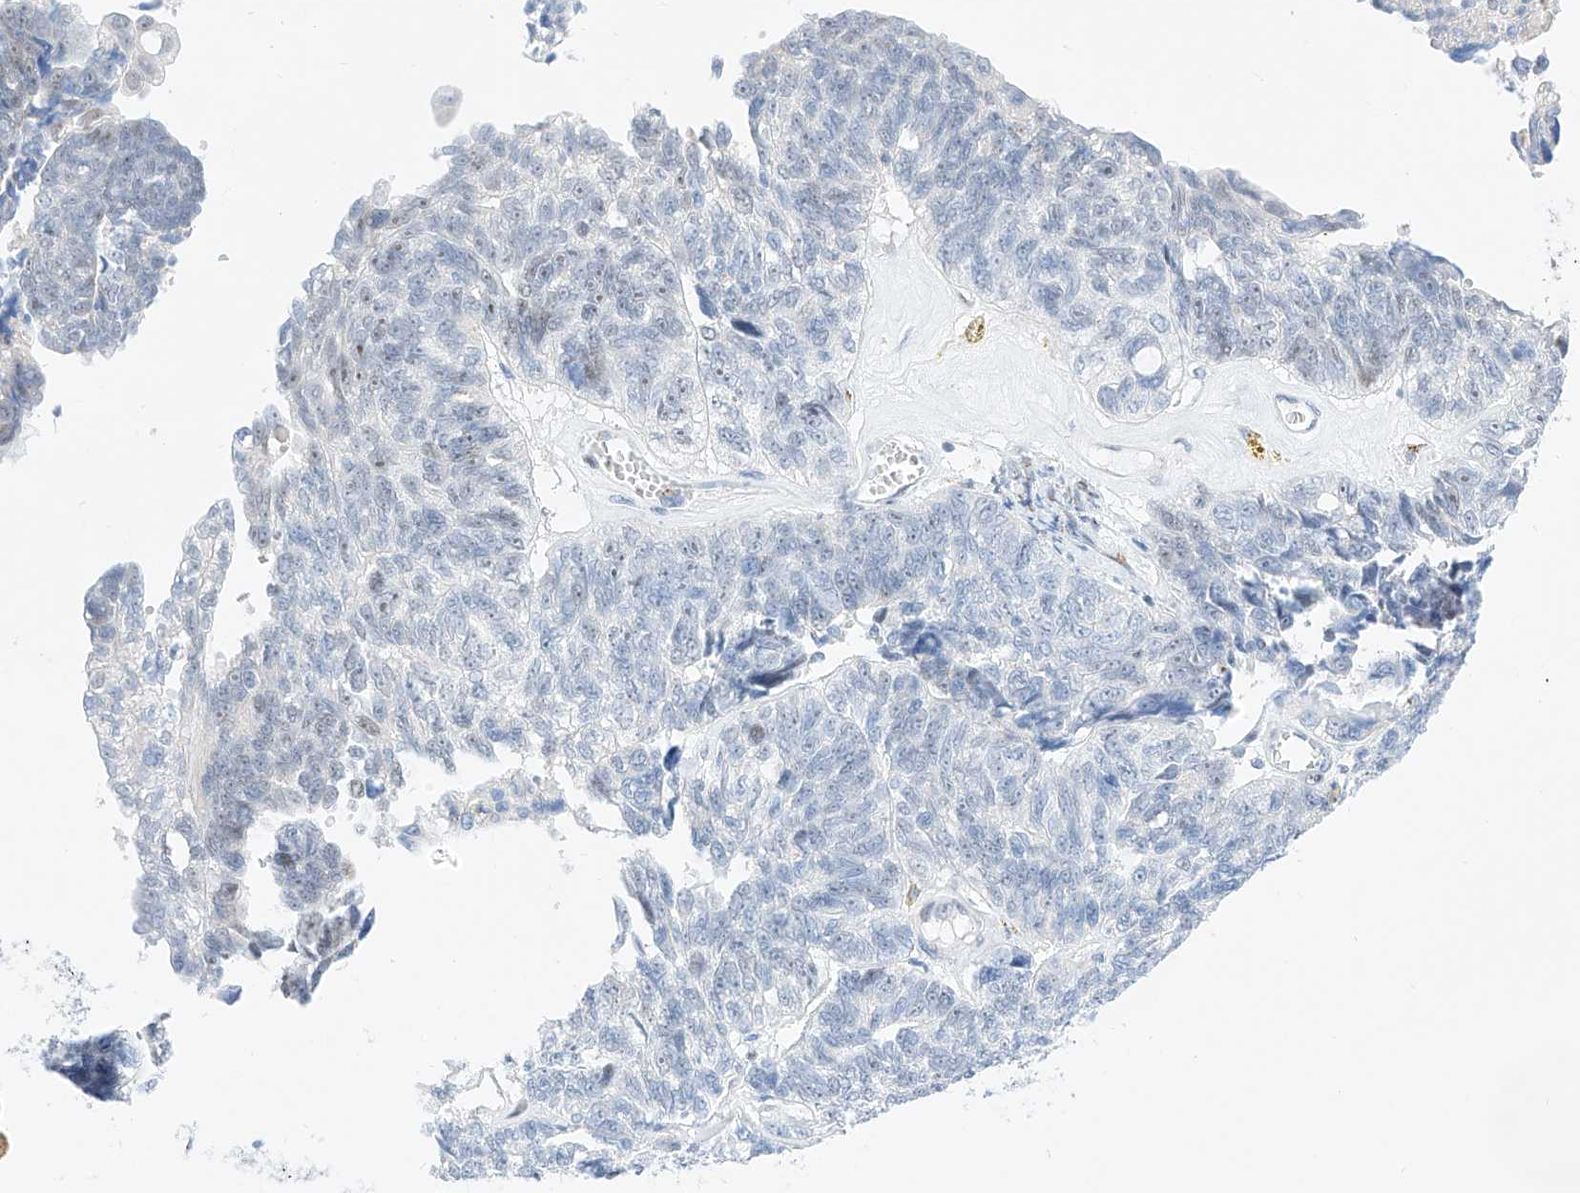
{"staining": {"intensity": "negative", "quantity": "none", "location": "none"}, "tissue": "ovarian cancer", "cell_type": "Tumor cells", "image_type": "cancer", "snomed": [{"axis": "morphology", "description": "Cystadenocarcinoma, serous, NOS"}, {"axis": "topography", "description": "Ovary"}], "caption": "An immunohistochemistry micrograph of ovarian serous cystadenocarcinoma is shown. There is no staining in tumor cells of ovarian serous cystadenocarcinoma.", "gene": "NT5C3B", "patient": {"sex": "female", "age": 79}}